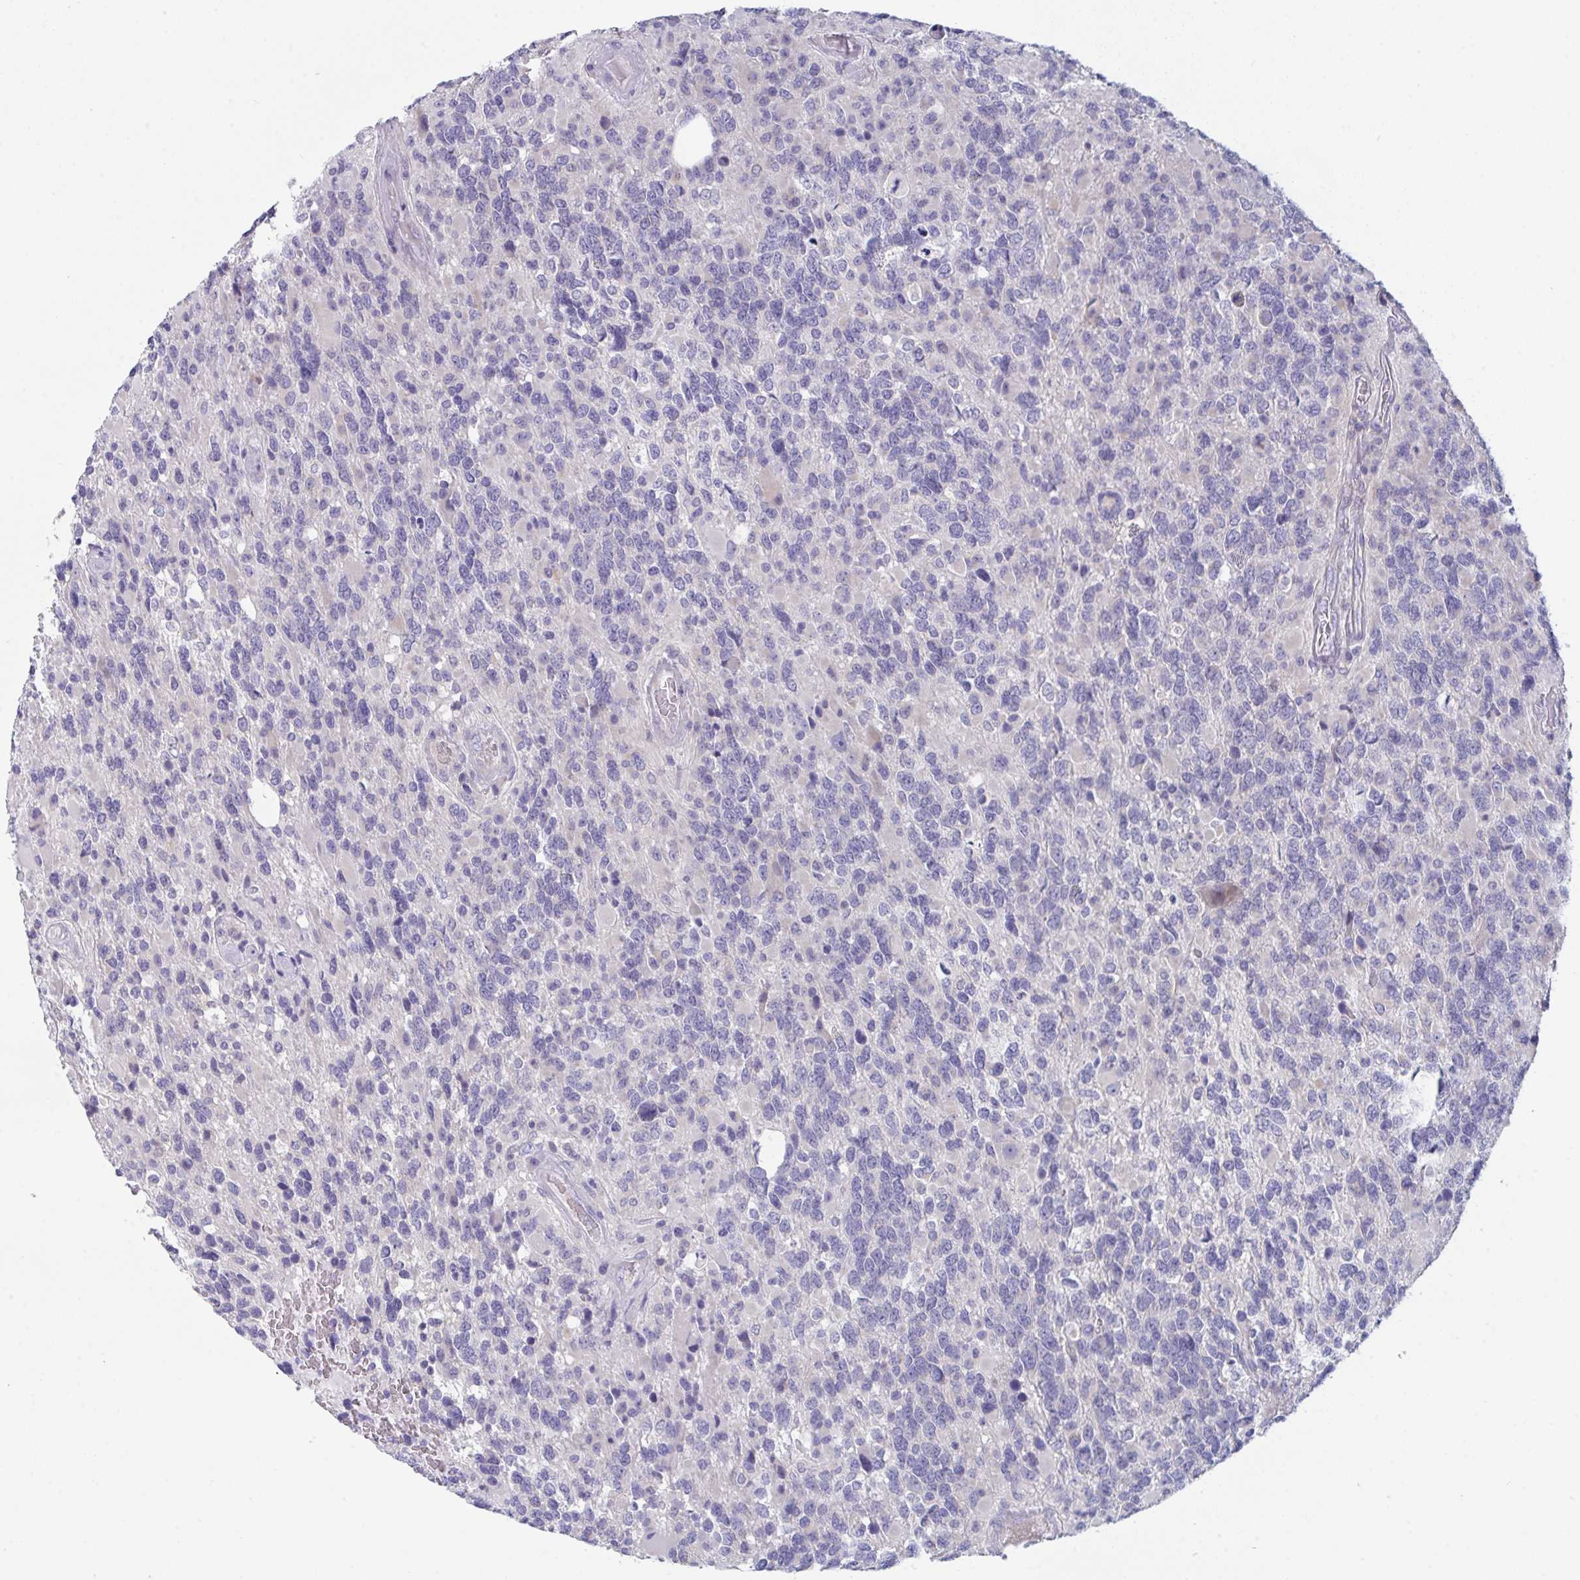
{"staining": {"intensity": "negative", "quantity": "none", "location": "none"}, "tissue": "glioma", "cell_type": "Tumor cells", "image_type": "cancer", "snomed": [{"axis": "morphology", "description": "Glioma, malignant, High grade"}, {"axis": "topography", "description": "Brain"}], "caption": "Malignant glioma (high-grade) stained for a protein using immunohistochemistry exhibits no staining tumor cells.", "gene": "PTPRD", "patient": {"sex": "female", "age": 40}}